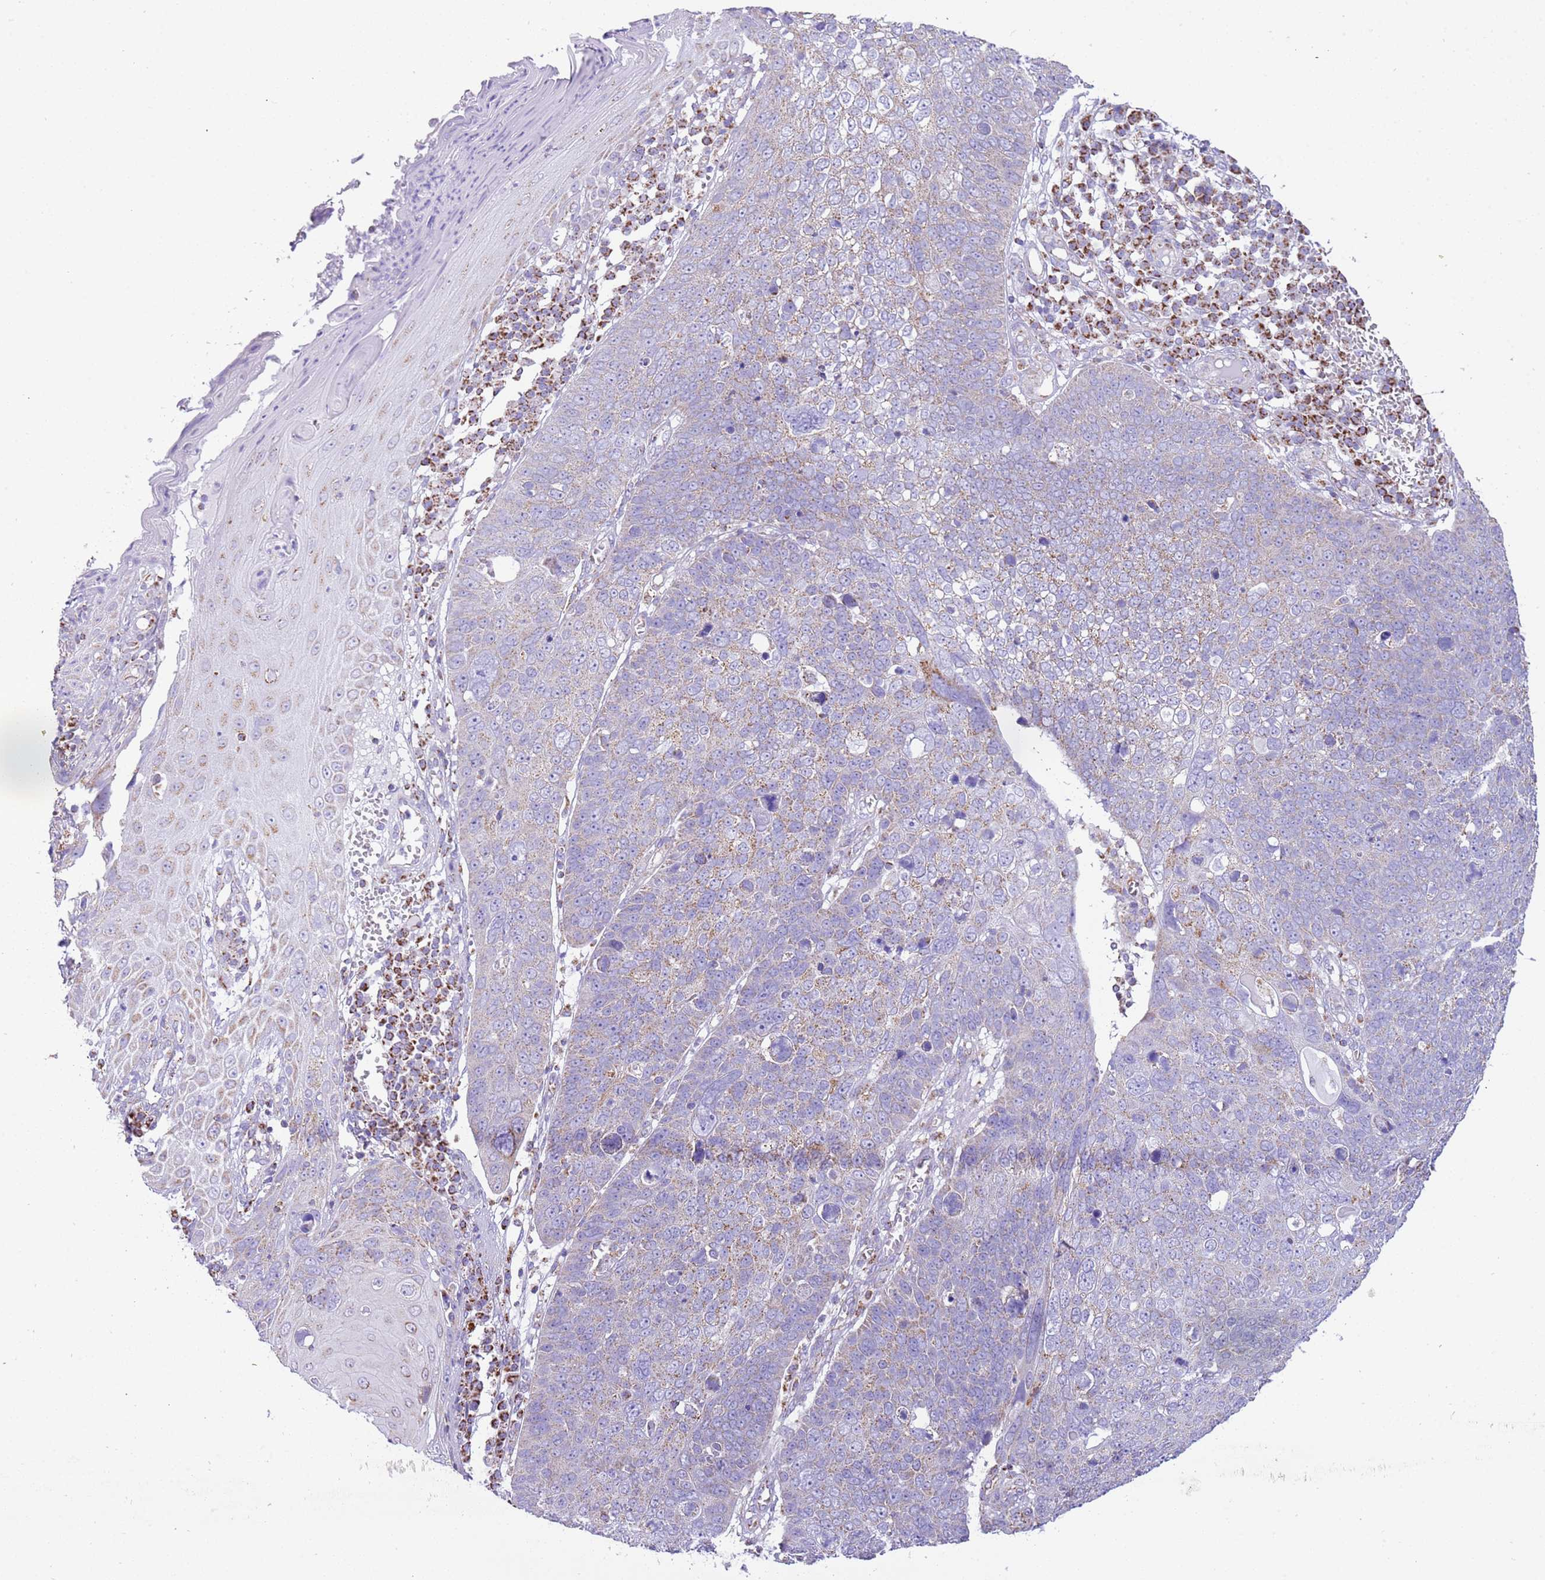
{"staining": {"intensity": "weak", "quantity": "<25%", "location": "cytoplasmic/membranous"}, "tissue": "skin cancer", "cell_type": "Tumor cells", "image_type": "cancer", "snomed": [{"axis": "morphology", "description": "Squamous cell carcinoma, NOS"}, {"axis": "topography", "description": "Skin"}], "caption": "A high-resolution histopathology image shows immunohistochemistry staining of skin cancer (squamous cell carcinoma), which displays no significant staining in tumor cells.", "gene": "SUCLG2", "patient": {"sex": "male", "age": 71}}